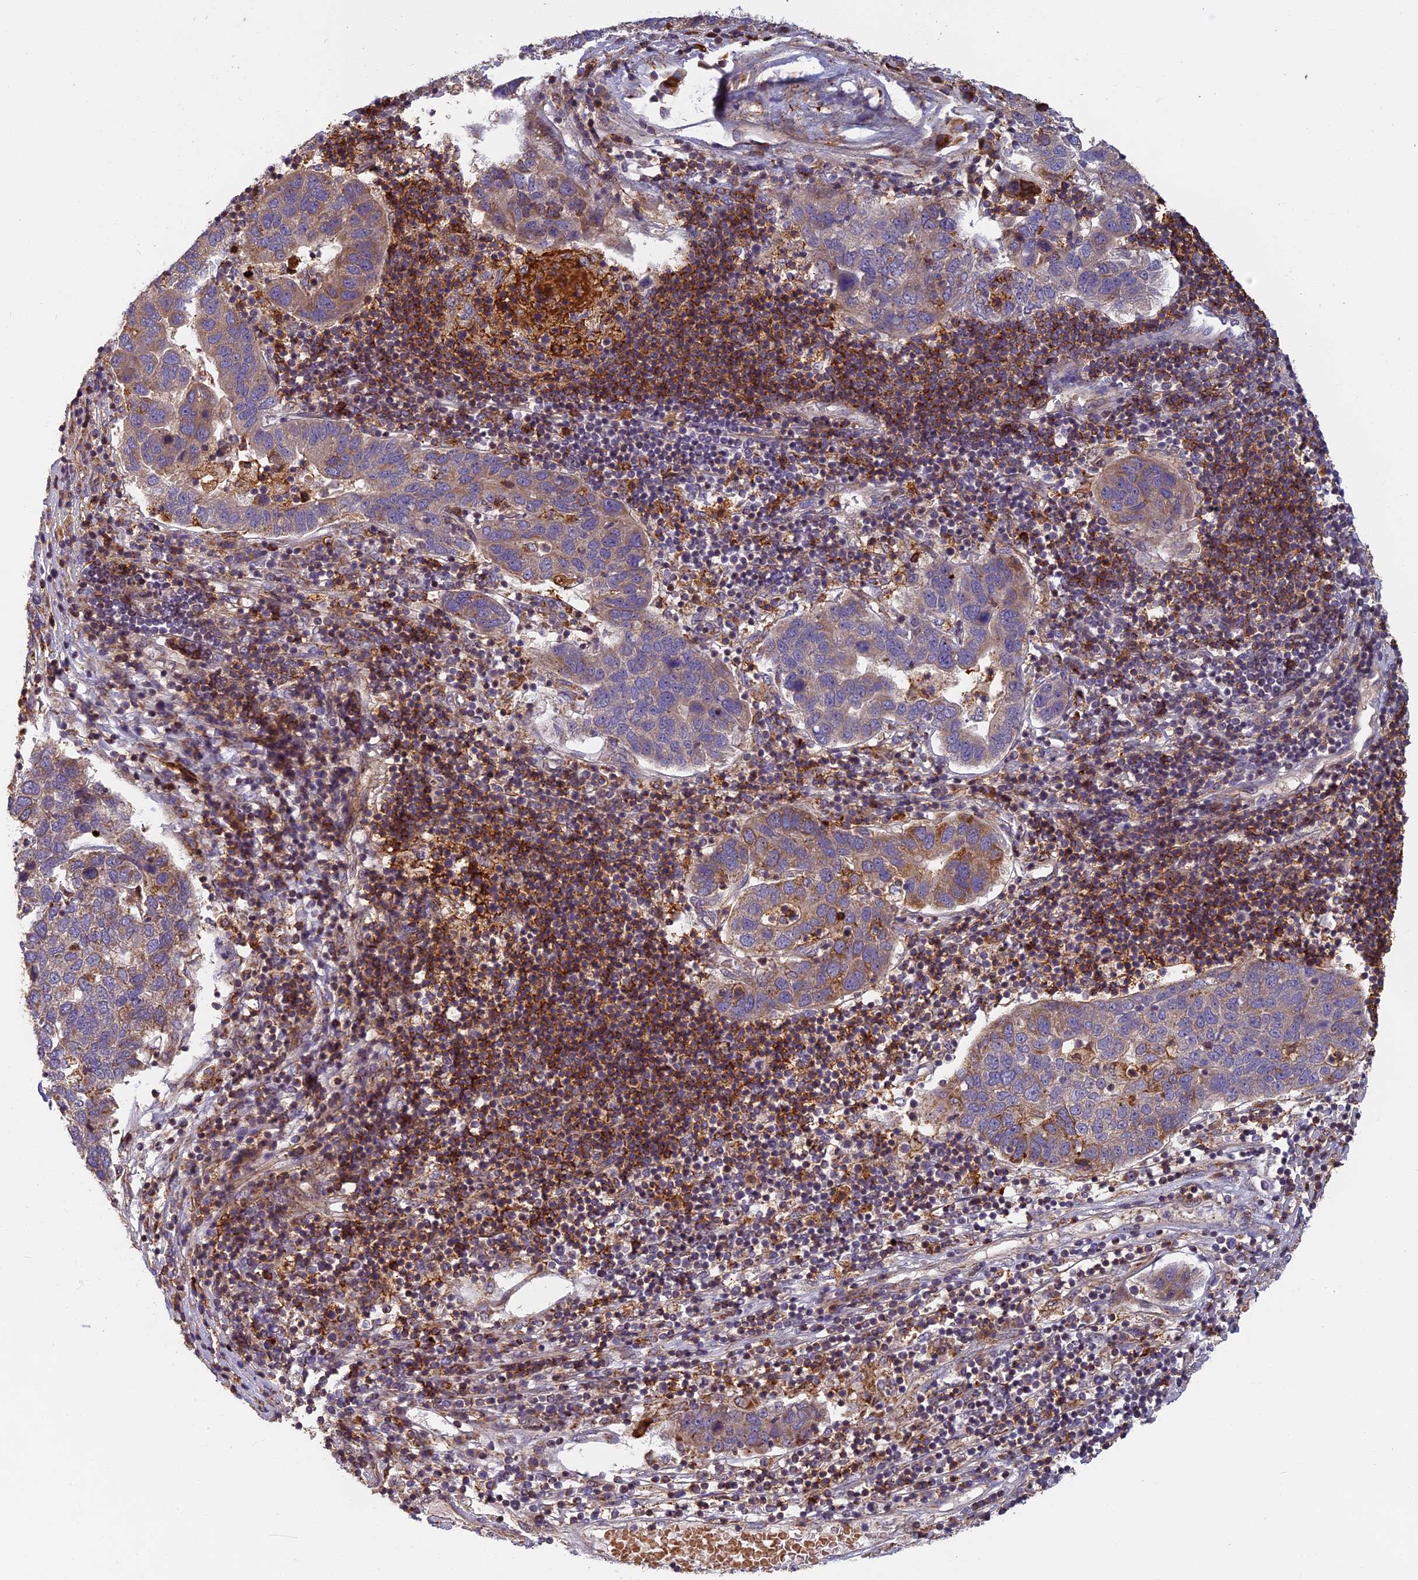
{"staining": {"intensity": "moderate", "quantity": "<25%", "location": "cytoplasmic/membranous"}, "tissue": "pancreatic cancer", "cell_type": "Tumor cells", "image_type": "cancer", "snomed": [{"axis": "morphology", "description": "Adenocarcinoma, NOS"}, {"axis": "topography", "description": "Pancreas"}], "caption": "Pancreatic cancer tissue shows moderate cytoplasmic/membranous positivity in about <25% of tumor cells", "gene": "EDAR", "patient": {"sex": "female", "age": 61}}